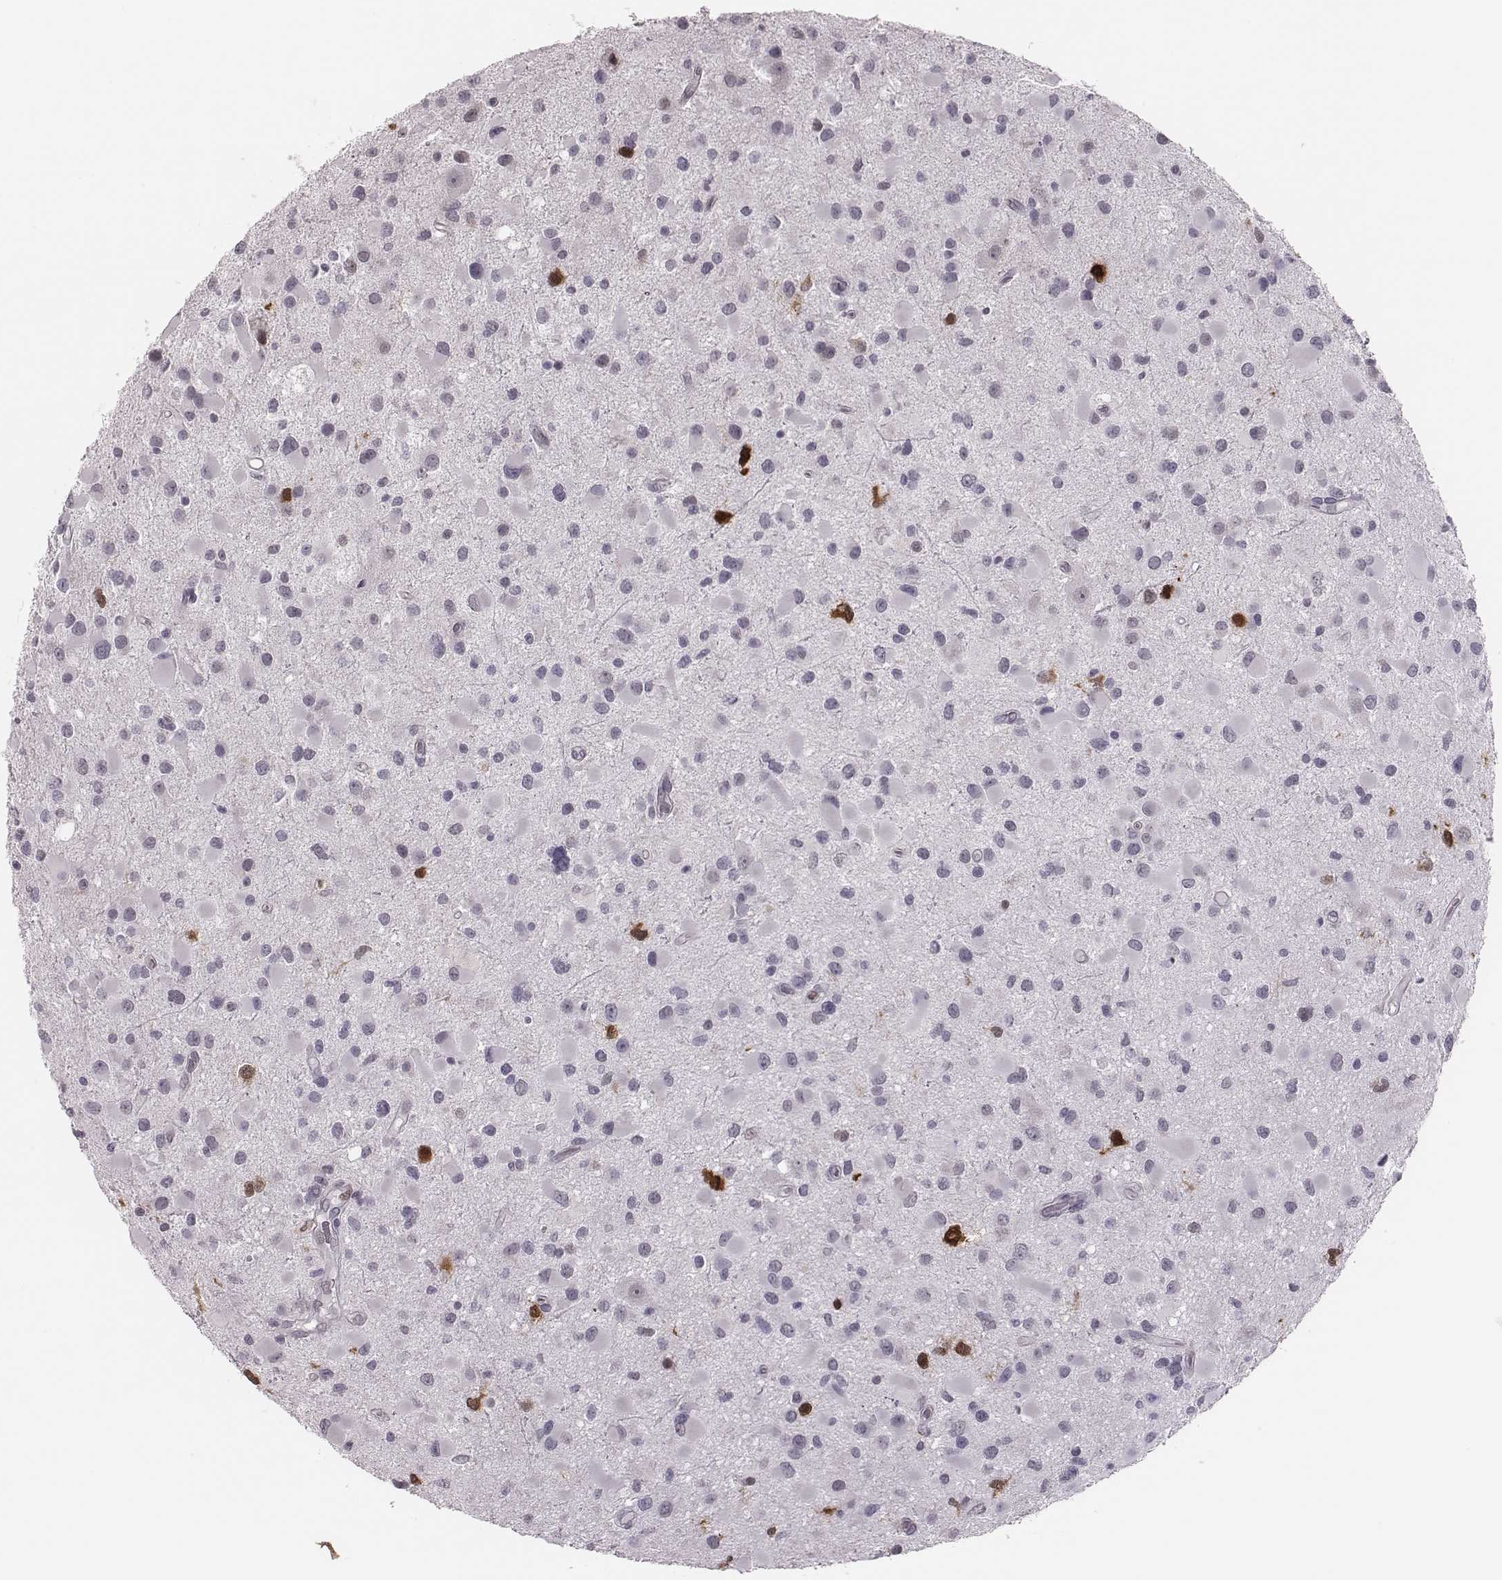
{"staining": {"intensity": "negative", "quantity": "none", "location": "none"}, "tissue": "glioma", "cell_type": "Tumor cells", "image_type": "cancer", "snomed": [{"axis": "morphology", "description": "Glioma, malignant, Low grade"}, {"axis": "topography", "description": "Brain"}], "caption": "Immunohistochemistry of glioma displays no positivity in tumor cells.", "gene": "PBK", "patient": {"sex": "female", "age": 32}}